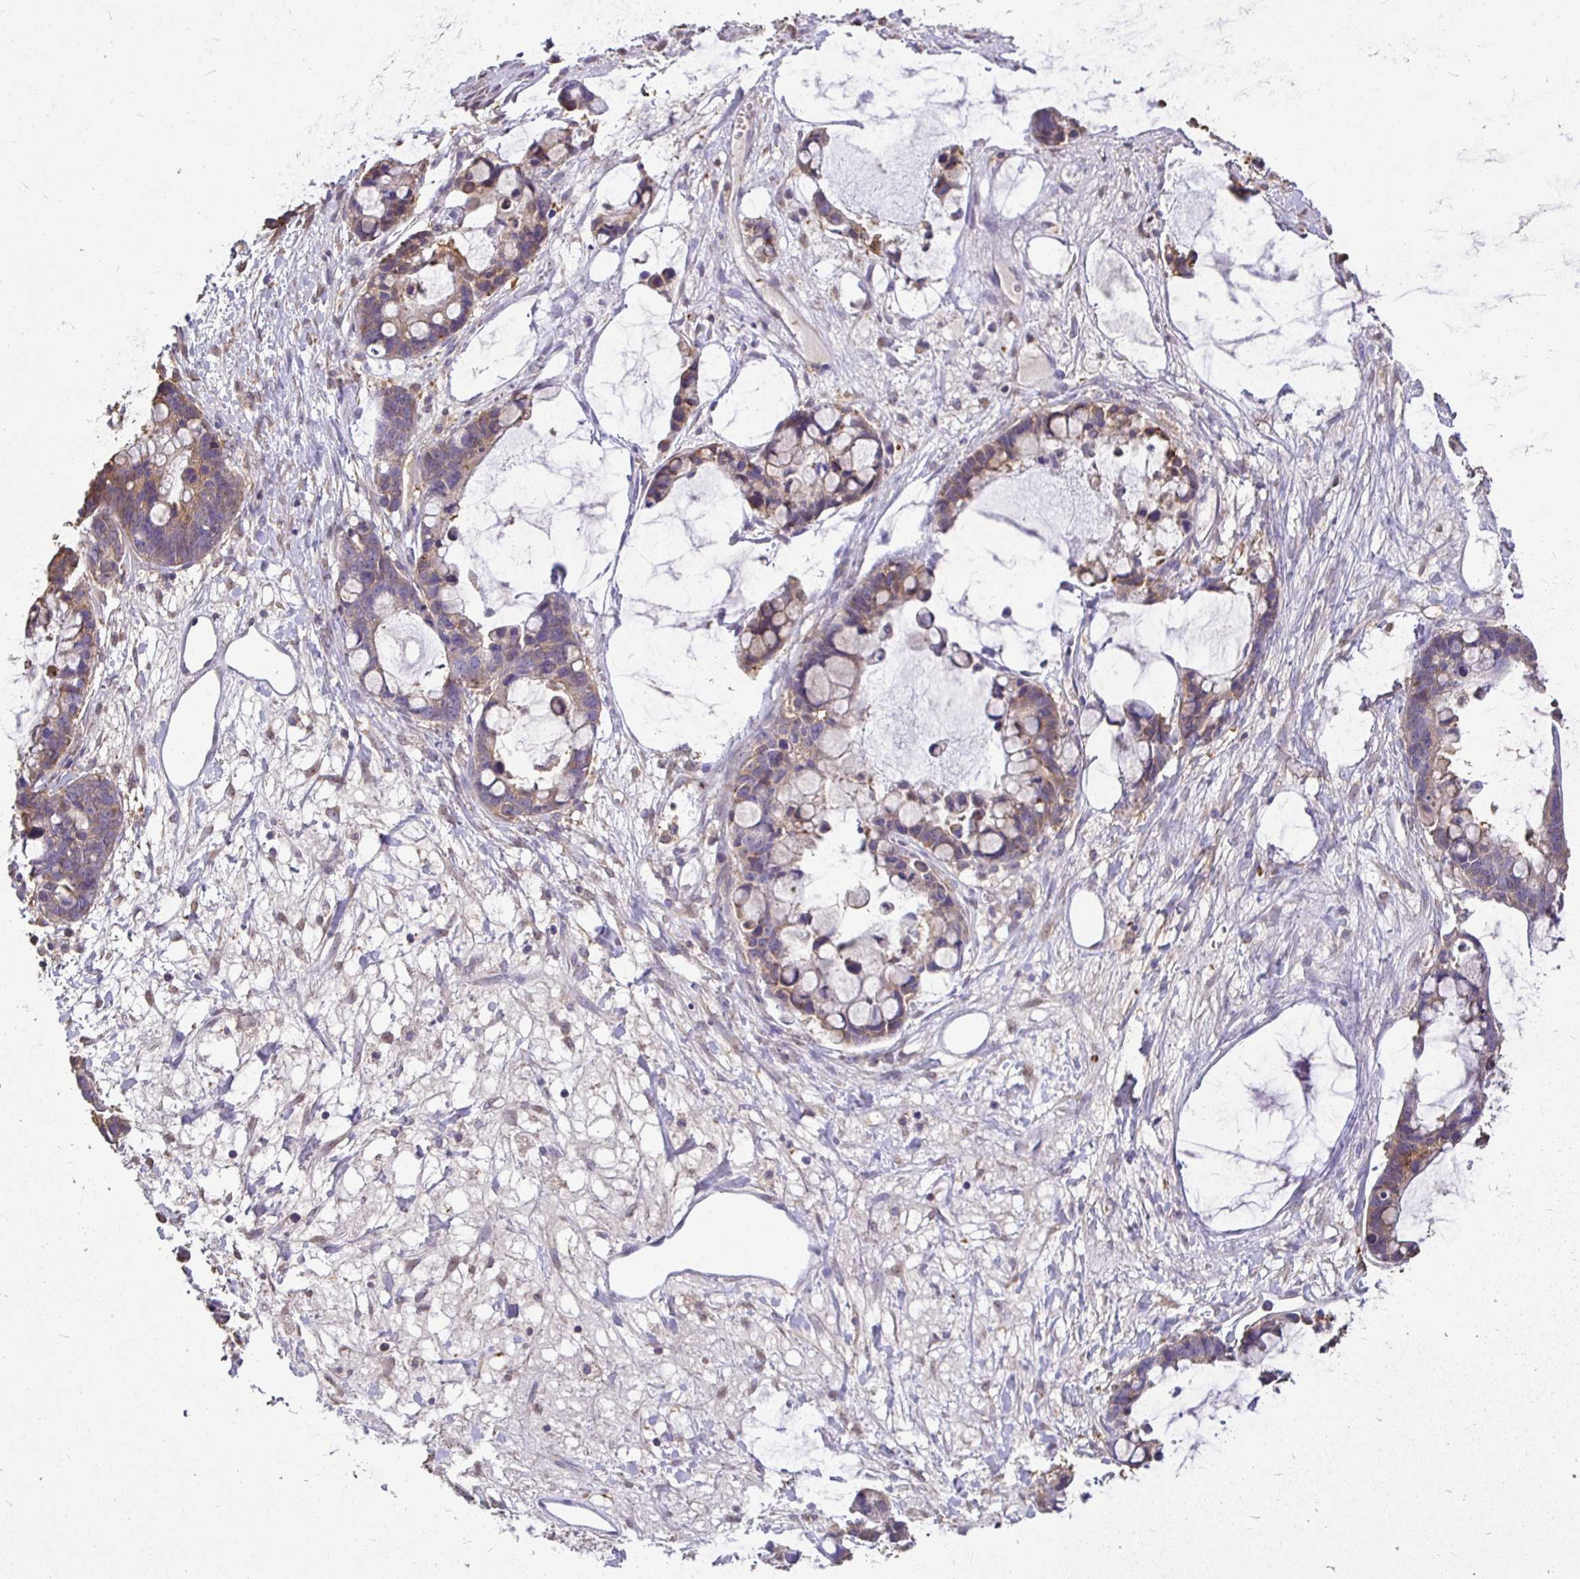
{"staining": {"intensity": "weak", "quantity": "<25%", "location": "cytoplasmic/membranous"}, "tissue": "ovarian cancer", "cell_type": "Tumor cells", "image_type": "cancer", "snomed": [{"axis": "morphology", "description": "Cystadenocarcinoma, mucinous, NOS"}, {"axis": "topography", "description": "Ovary"}], "caption": "Ovarian mucinous cystadenocarcinoma was stained to show a protein in brown. There is no significant staining in tumor cells. (Brightfield microscopy of DAB immunohistochemistry at high magnification).", "gene": "MAPK8IP3", "patient": {"sex": "female", "age": 63}}